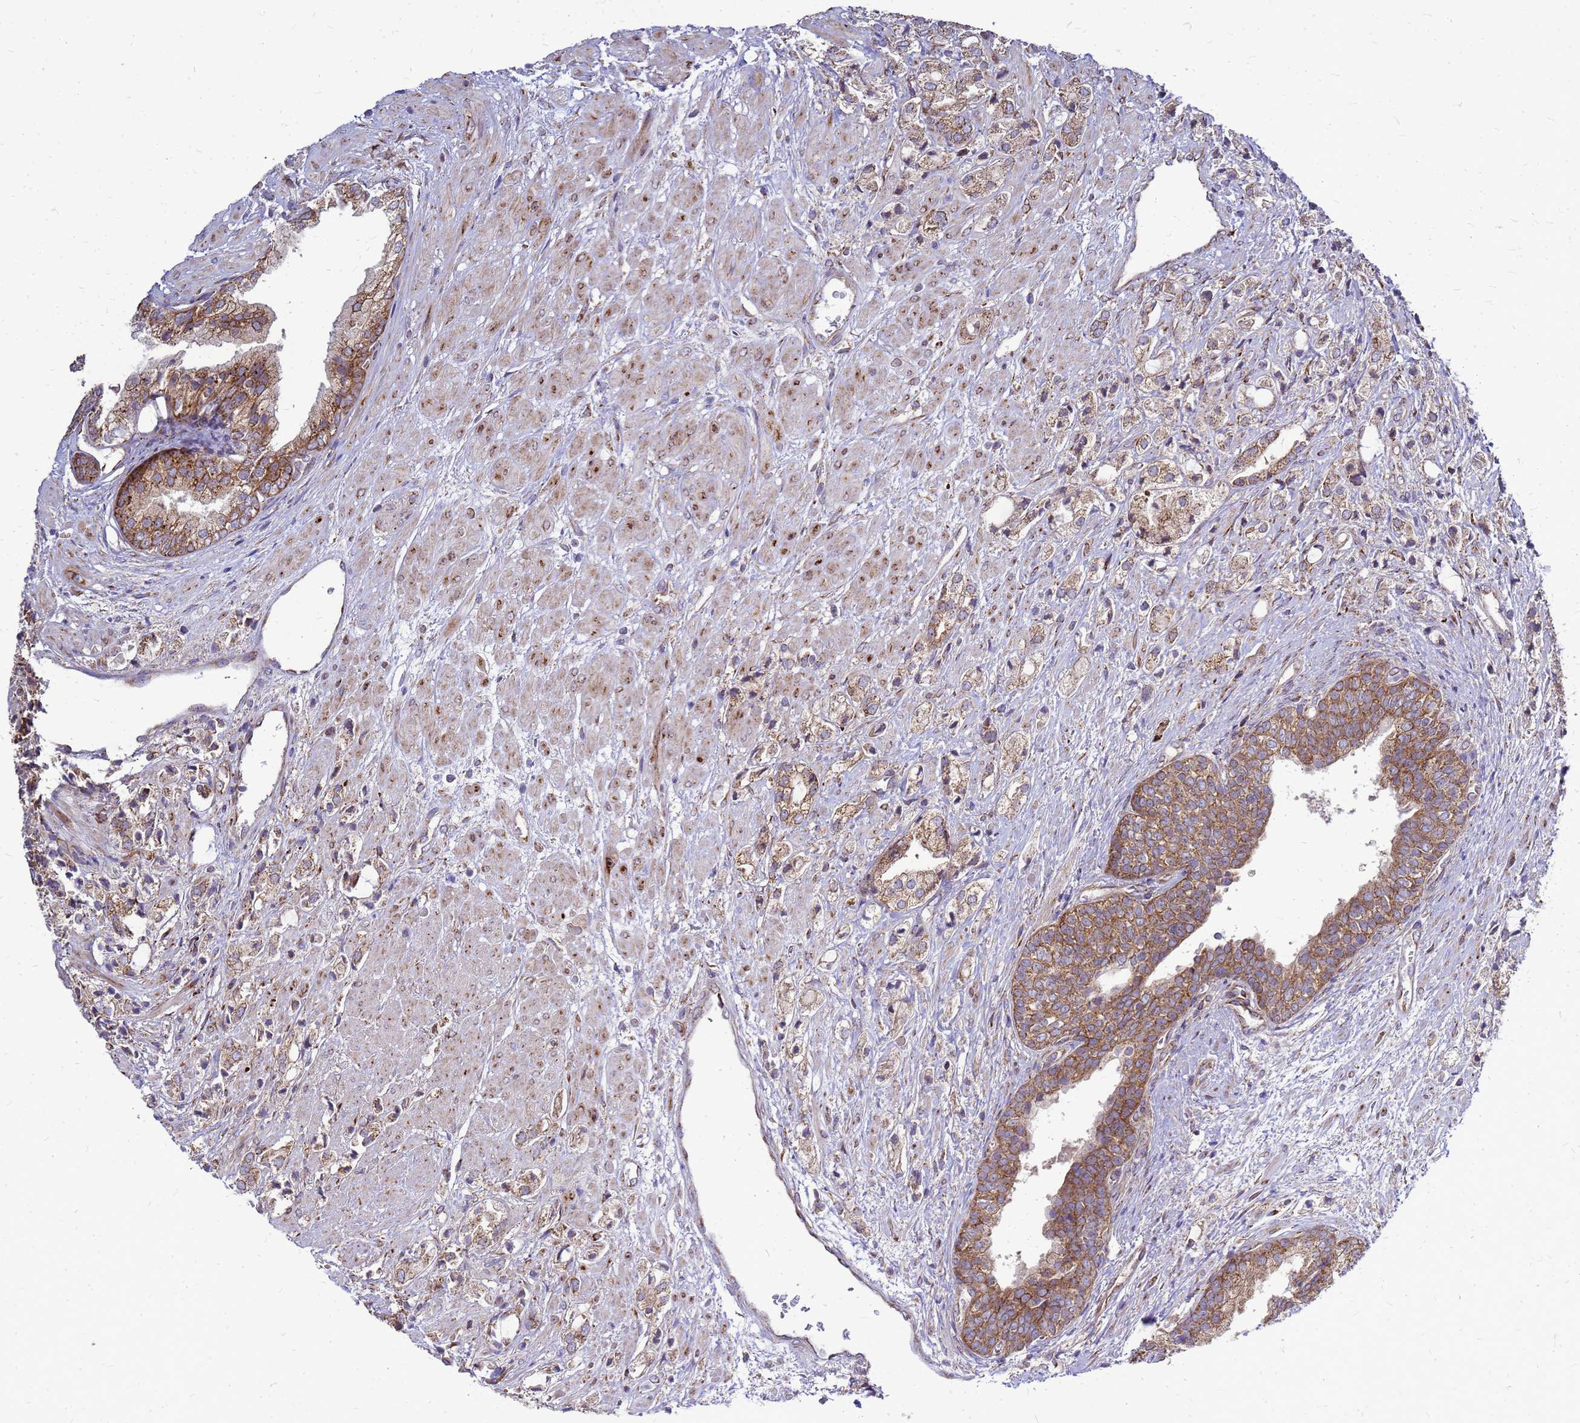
{"staining": {"intensity": "moderate", "quantity": ">75%", "location": "cytoplasmic/membranous"}, "tissue": "prostate cancer", "cell_type": "Tumor cells", "image_type": "cancer", "snomed": [{"axis": "morphology", "description": "Adenocarcinoma, High grade"}, {"axis": "topography", "description": "Prostate"}], "caption": "Tumor cells reveal medium levels of moderate cytoplasmic/membranous positivity in about >75% of cells in human high-grade adenocarcinoma (prostate).", "gene": "FSTL4", "patient": {"sex": "male", "age": 50}}